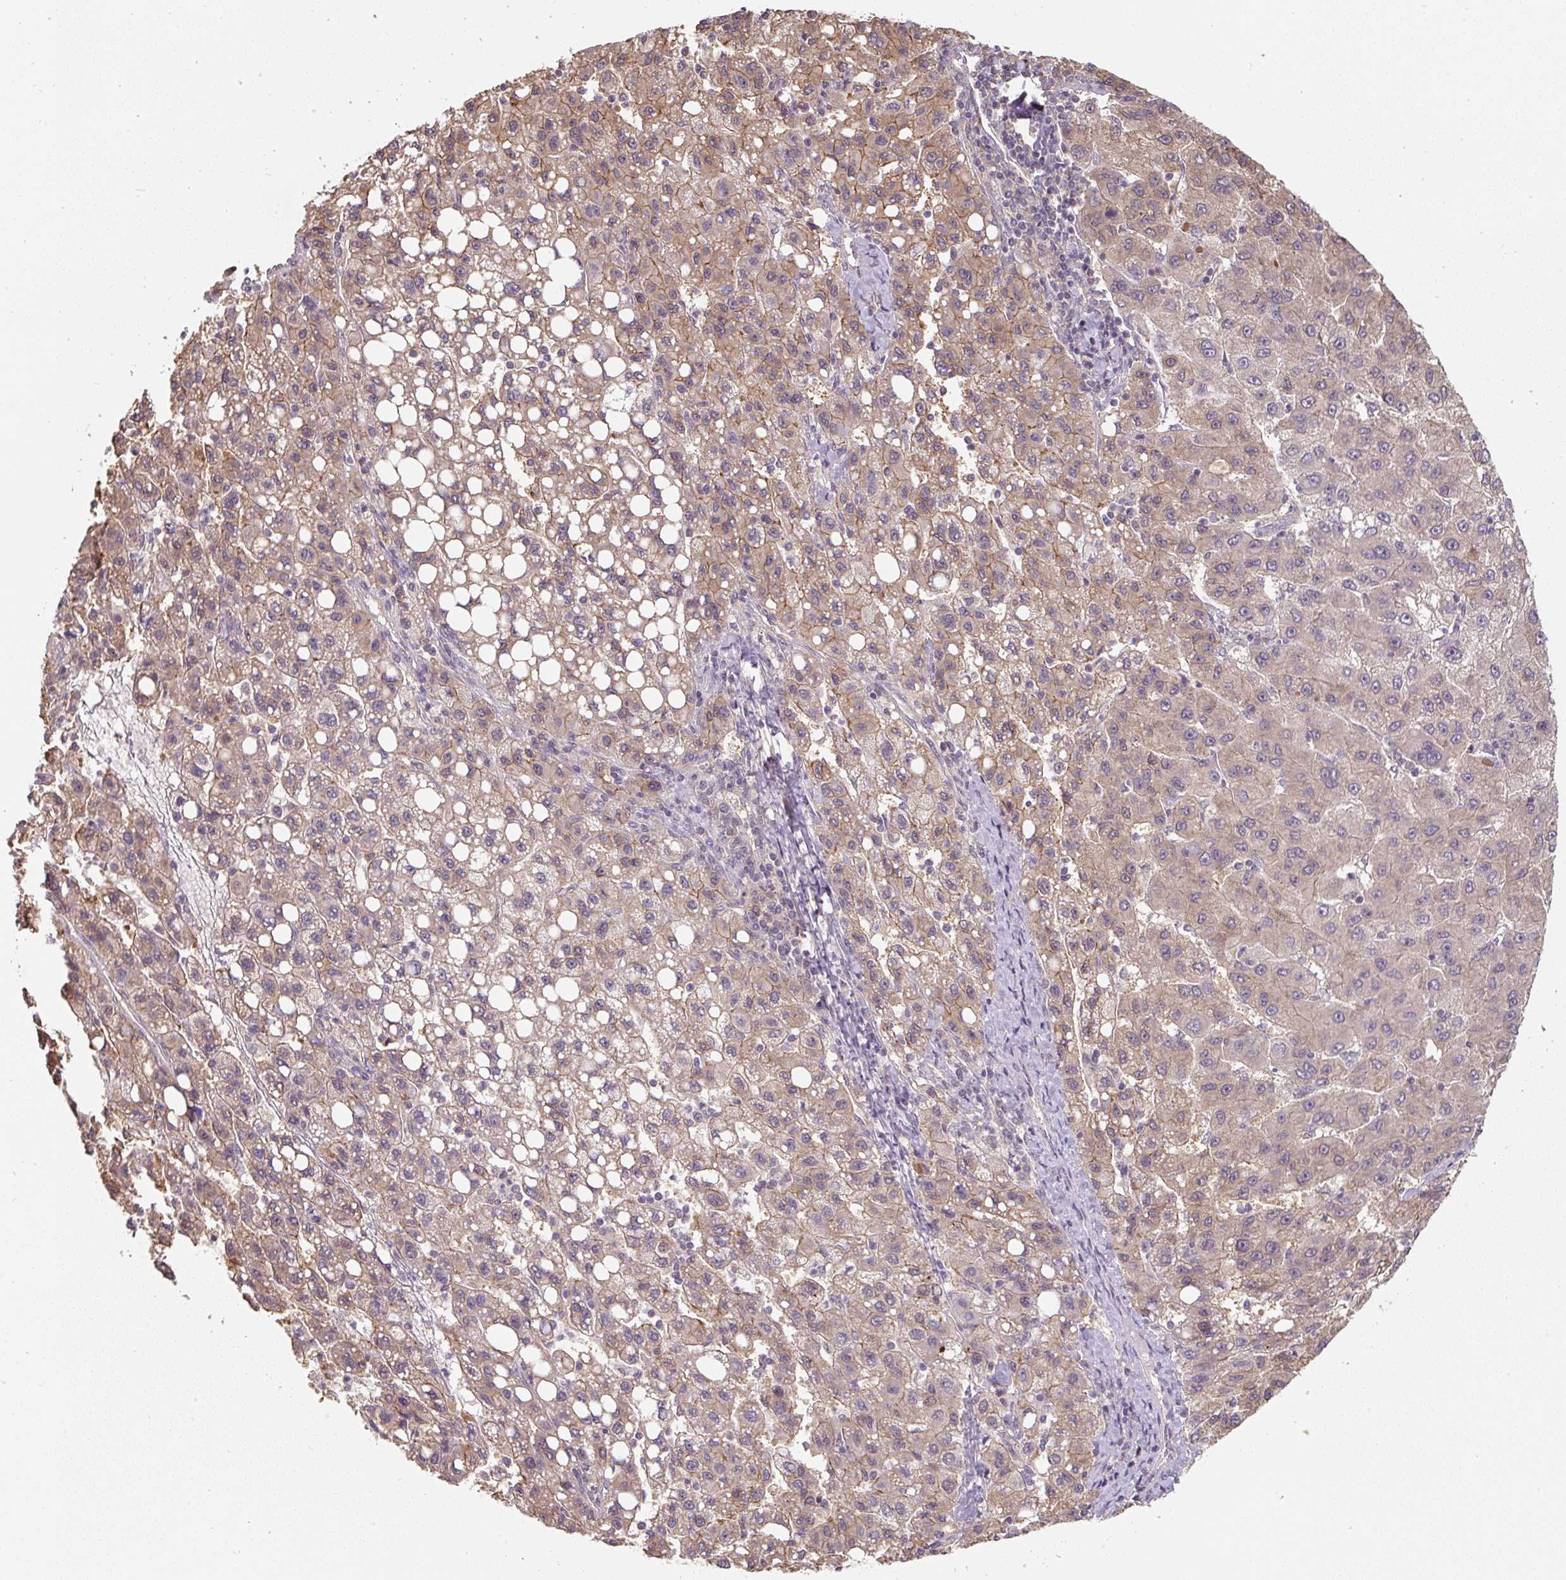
{"staining": {"intensity": "weak", "quantity": "25%-75%", "location": "cytoplasmic/membranous"}, "tissue": "liver cancer", "cell_type": "Tumor cells", "image_type": "cancer", "snomed": [{"axis": "morphology", "description": "Carcinoma, Hepatocellular, NOS"}, {"axis": "topography", "description": "Liver"}], "caption": "Immunohistochemical staining of human liver cancer (hepatocellular carcinoma) shows low levels of weak cytoplasmic/membranous protein positivity in about 25%-75% of tumor cells.", "gene": "ST13", "patient": {"sex": "female", "age": 82}}